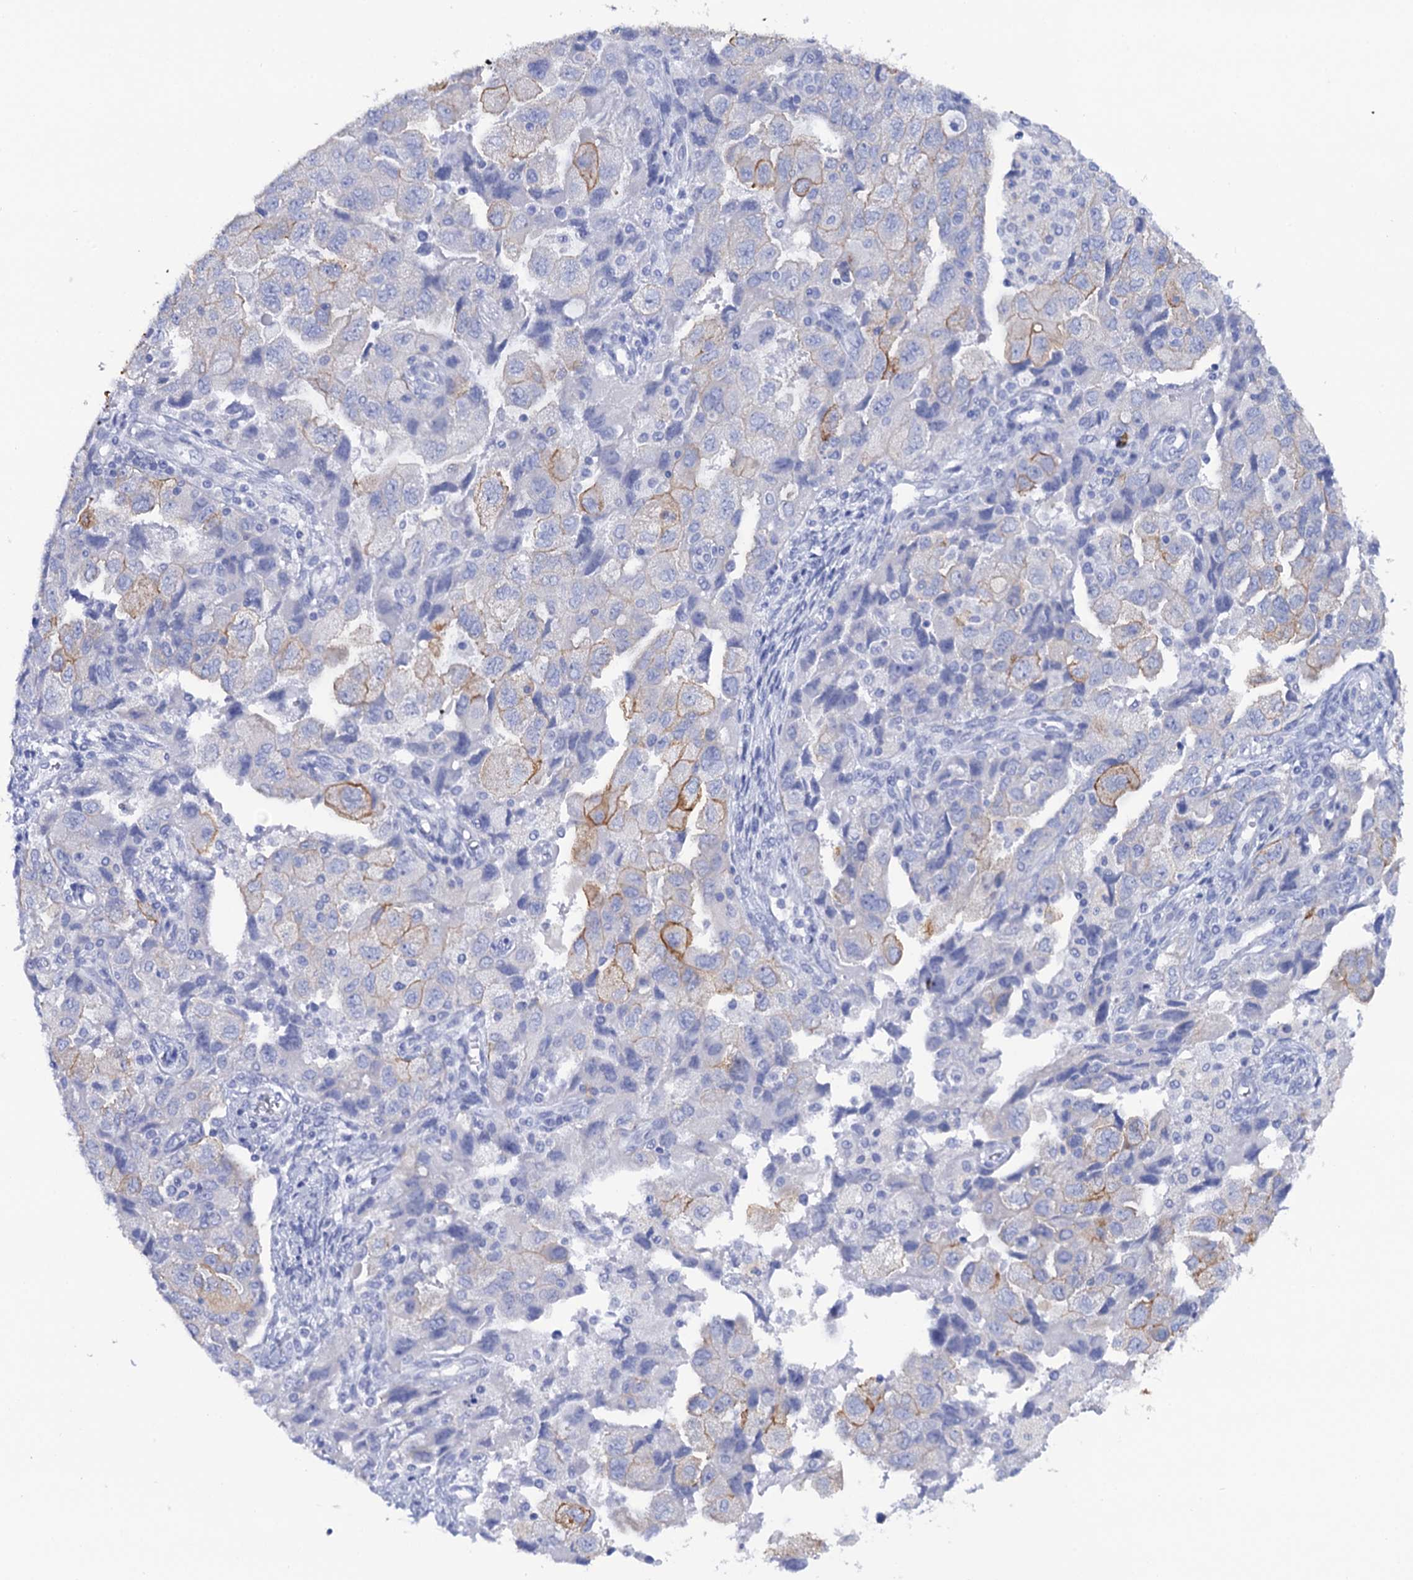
{"staining": {"intensity": "moderate", "quantity": "<25%", "location": "cytoplasmic/membranous"}, "tissue": "ovarian cancer", "cell_type": "Tumor cells", "image_type": "cancer", "snomed": [{"axis": "morphology", "description": "Carcinoma, NOS"}, {"axis": "morphology", "description": "Cystadenocarcinoma, serous, NOS"}, {"axis": "topography", "description": "Ovary"}], "caption": "Human ovarian cancer (carcinoma) stained with a brown dye shows moderate cytoplasmic/membranous positive positivity in about <25% of tumor cells.", "gene": "RAB3IP", "patient": {"sex": "female", "age": 69}}